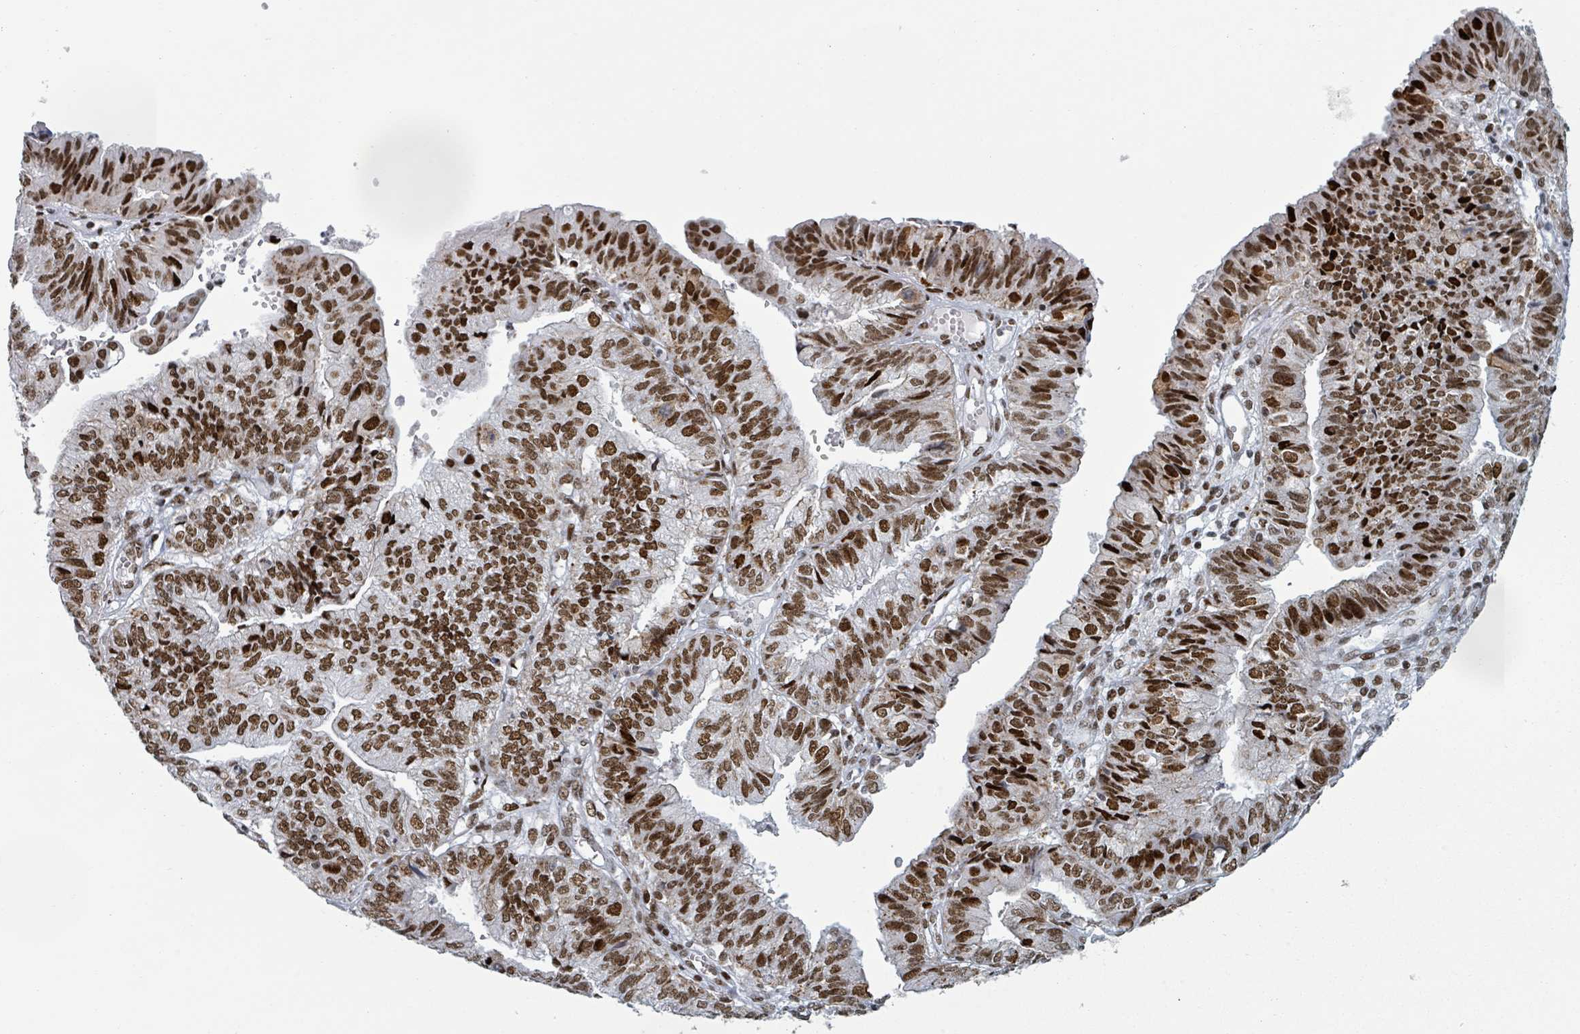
{"staining": {"intensity": "strong", "quantity": ">75%", "location": "nuclear"}, "tissue": "endometrial cancer", "cell_type": "Tumor cells", "image_type": "cancer", "snomed": [{"axis": "morphology", "description": "Adenocarcinoma, NOS"}, {"axis": "topography", "description": "Endometrium"}], "caption": "A high amount of strong nuclear positivity is appreciated in approximately >75% of tumor cells in endometrial cancer (adenocarcinoma) tissue.", "gene": "DHX16", "patient": {"sex": "female", "age": 56}}